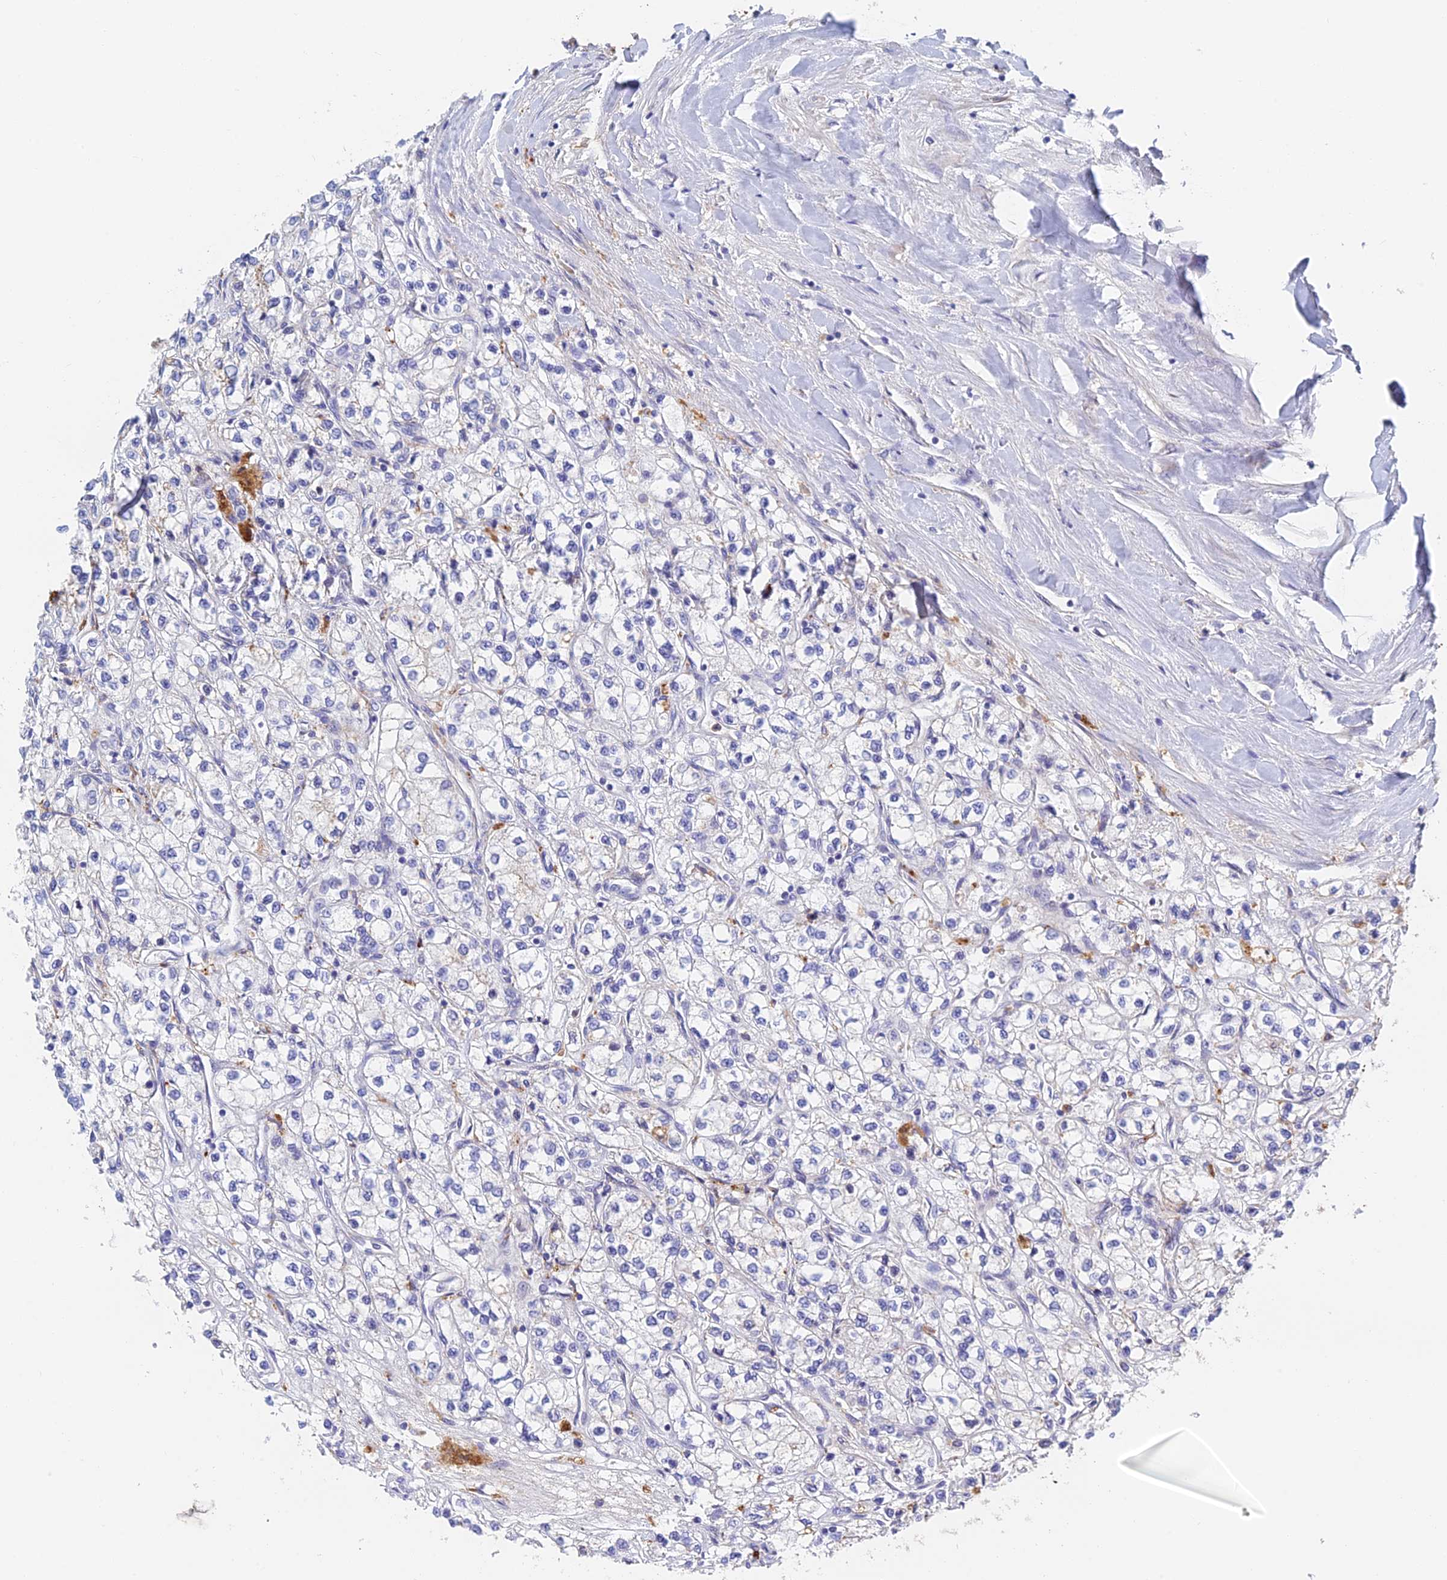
{"staining": {"intensity": "negative", "quantity": "none", "location": "none"}, "tissue": "renal cancer", "cell_type": "Tumor cells", "image_type": "cancer", "snomed": [{"axis": "morphology", "description": "Adenocarcinoma, NOS"}, {"axis": "topography", "description": "Kidney"}], "caption": "Renal adenocarcinoma was stained to show a protein in brown. There is no significant positivity in tumor cells.", "gene": "RPGRIP1L", "patient": {"sex": "male", "age": 80}}